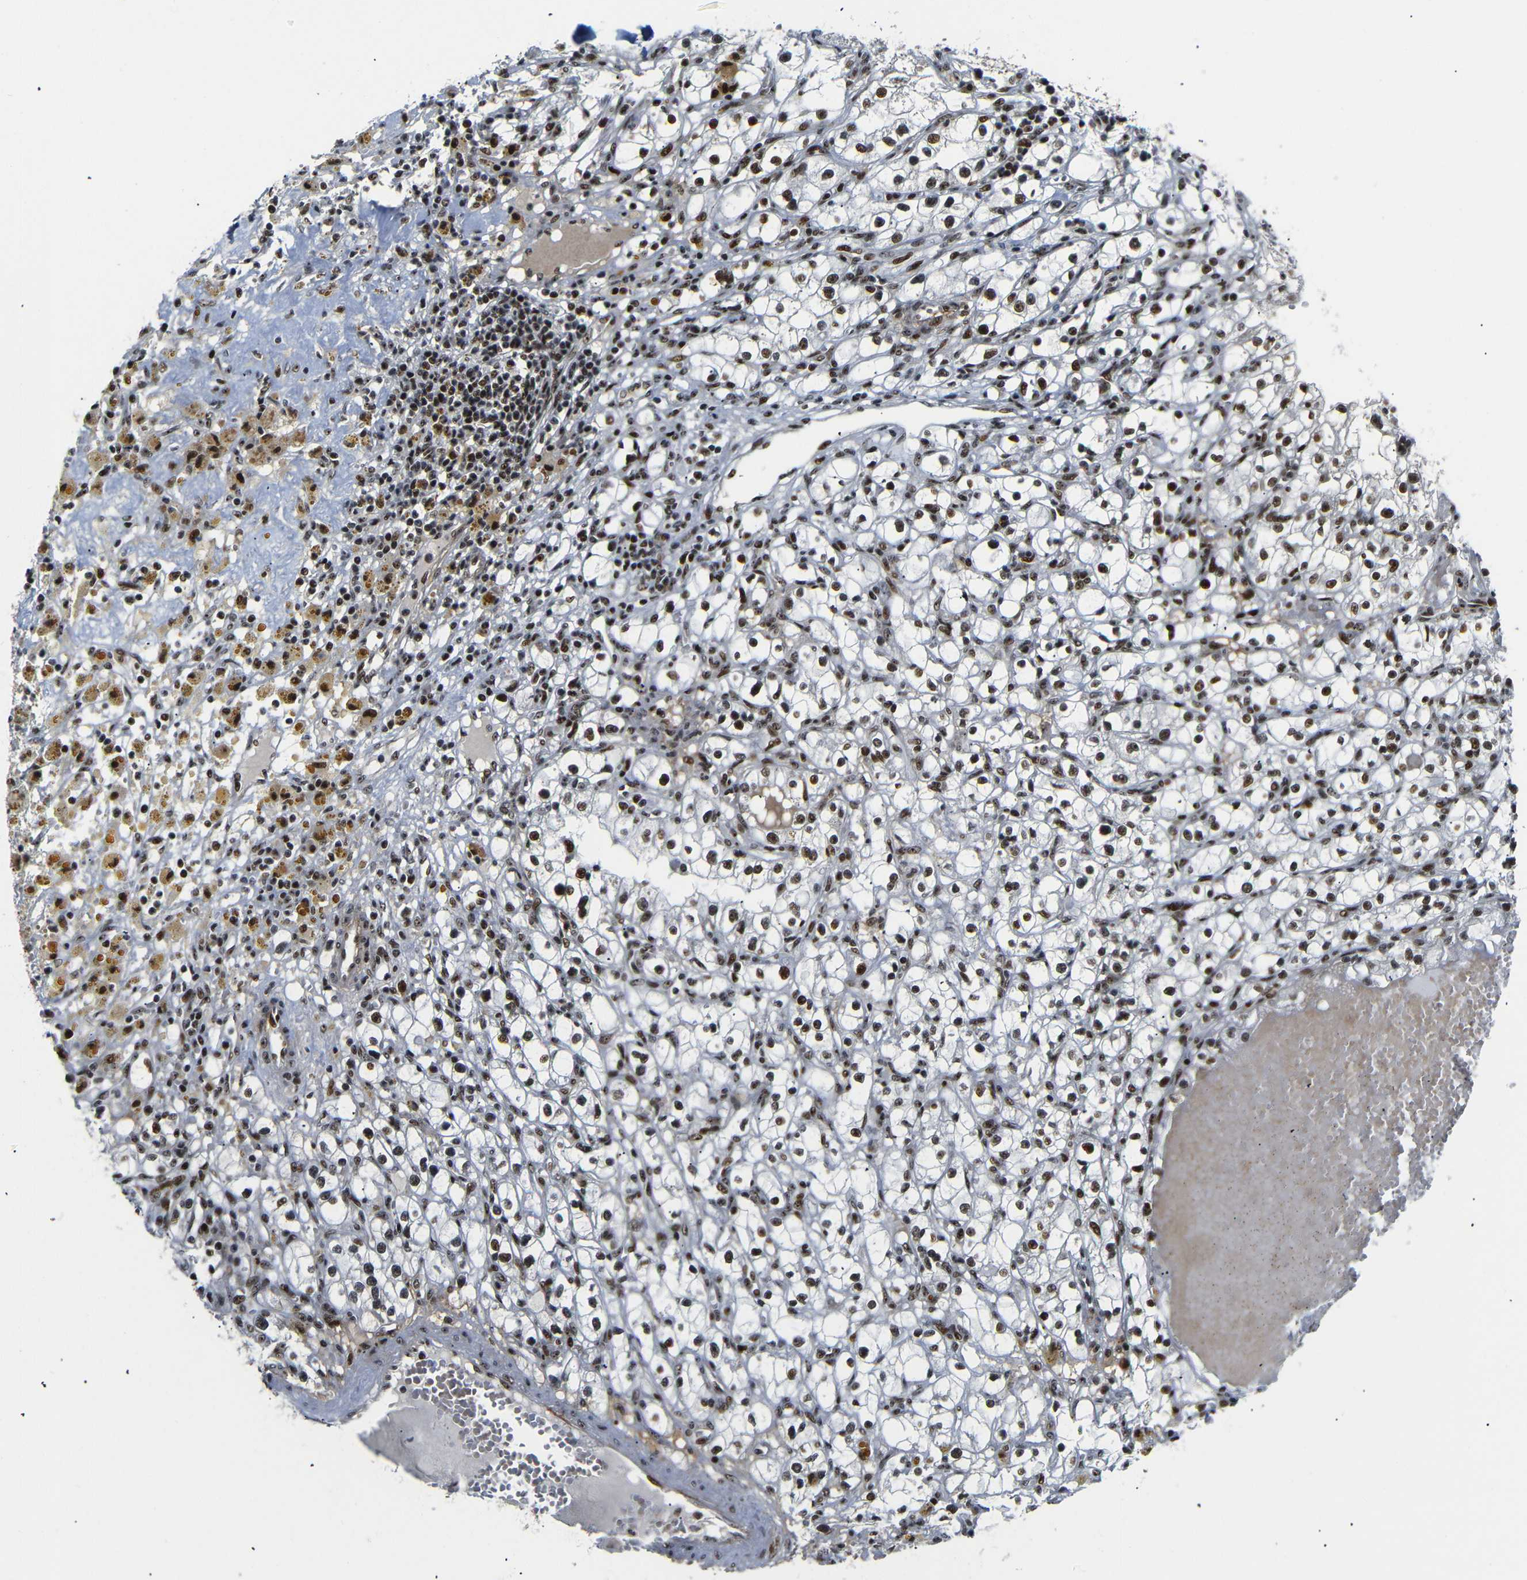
{"staining": {"intensity": "strong", "quantity": ">75%", "location": "nuclear"}, "tissue": "renal cancer", "cell_type": "Tumor cells", "image_type": "cancer", "snomed": [{"axis": "morphology", "description": "Adenocarcinoma, NOS"}, {"axis": "topography", "description": "Kidney"}], "caption": "Protein staining demonstrates strong nuclear positivity in approximately >75% of tumor cells in adenocarcinoma (renal).", "gene": "SETDB2", "patient": {"sex": "male", "age": 56}}